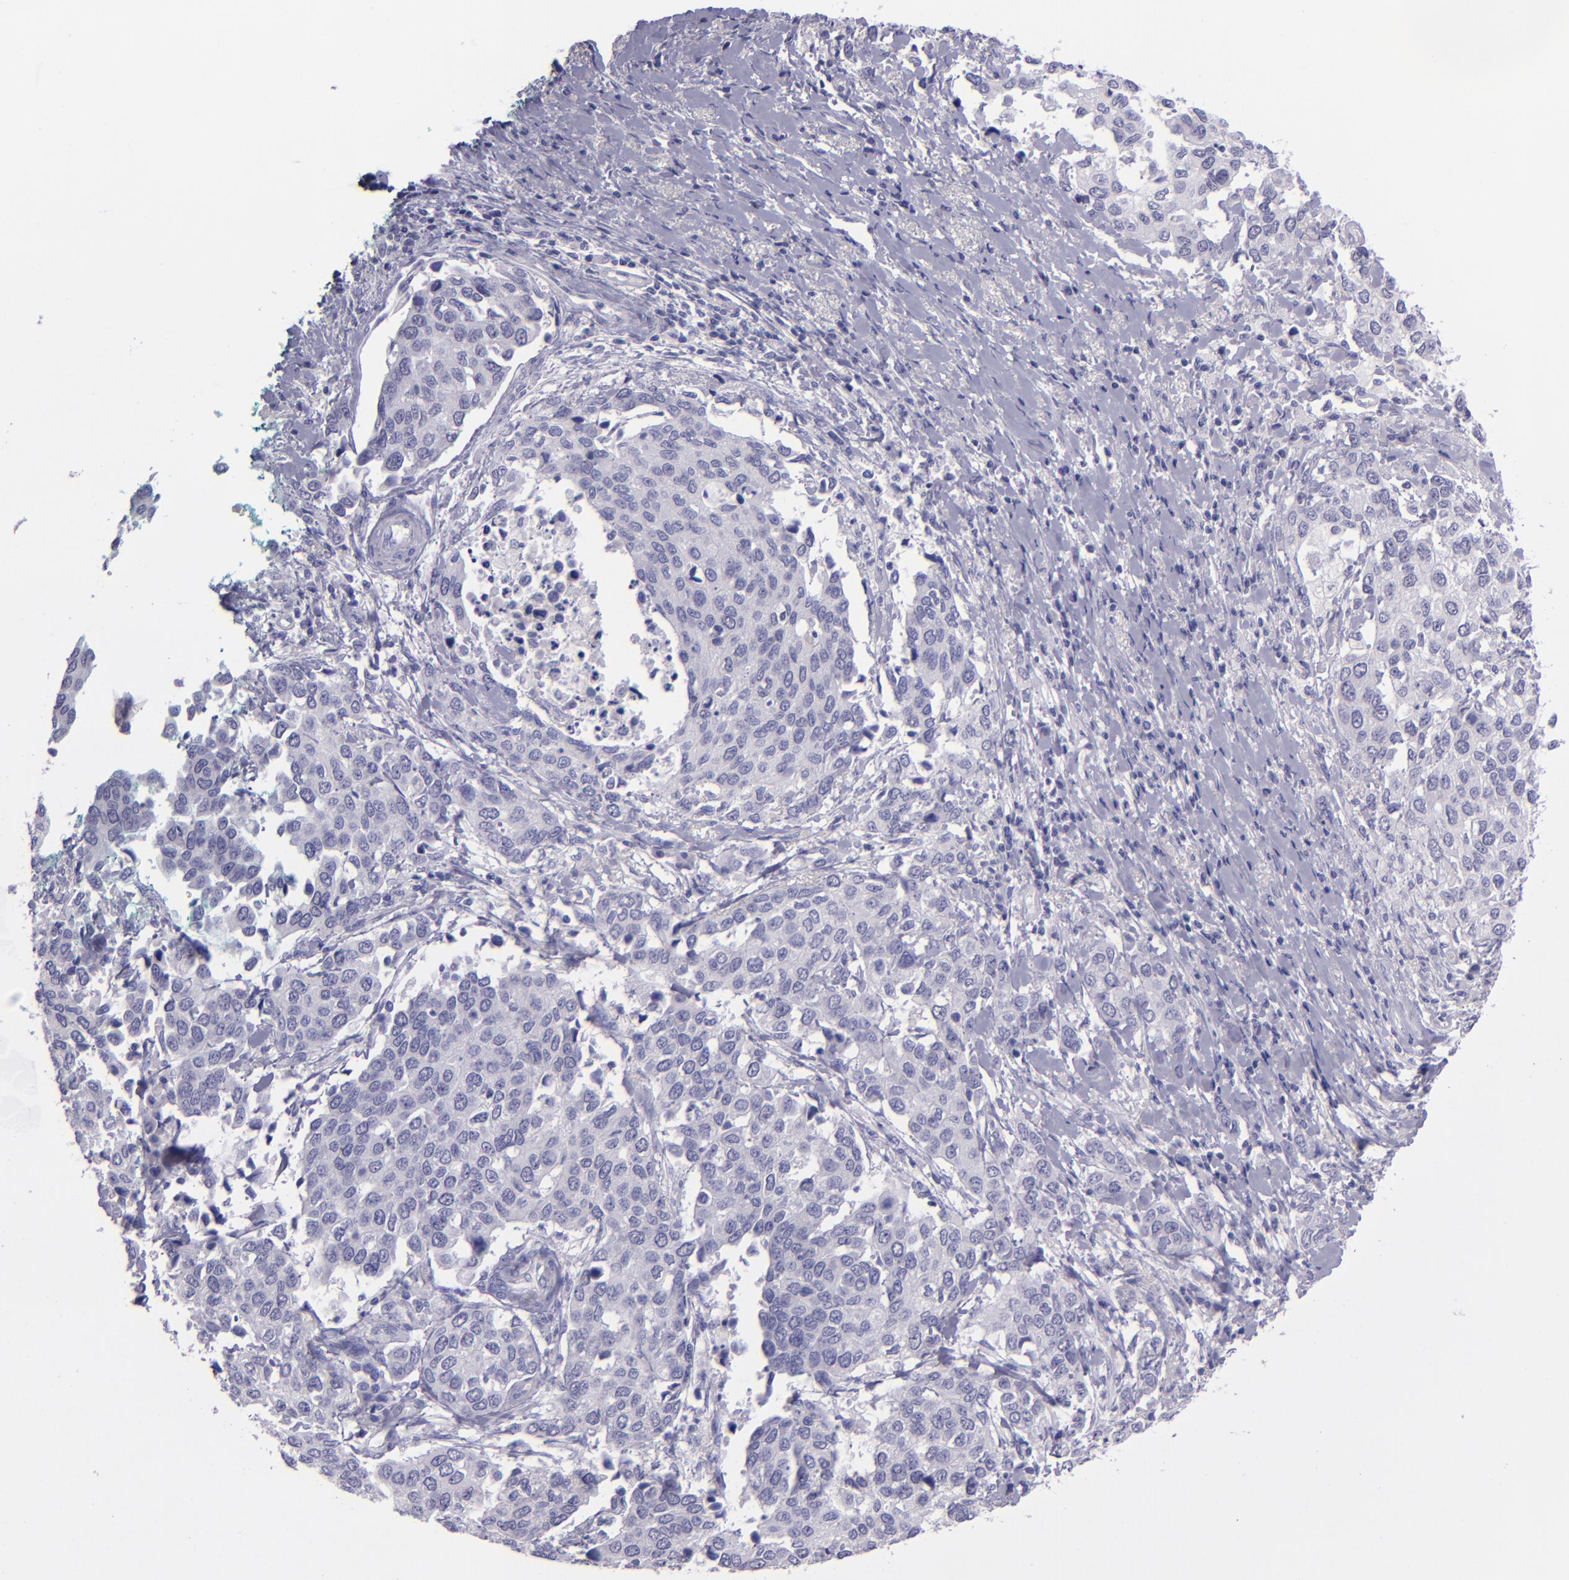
{"staining": {"intensity": "negative", "quantity": "none", "location": "none"}, "tissue": "cervical cancer", "cell_type": "Tumor cells", "image_type": "cancer", "snomed": [{"axis": "morphology", "description": "Squamous cell carcinoma, NOS"}, {"axis": "topography", "description": "Cervix"}], "caption": "The IHC image has no significant expression in tumor cells of cervical cancer (squamous cell carcinoma) tissue.", "gene": "TNNT3", "patient": {"sex": "female", "age": 54}}